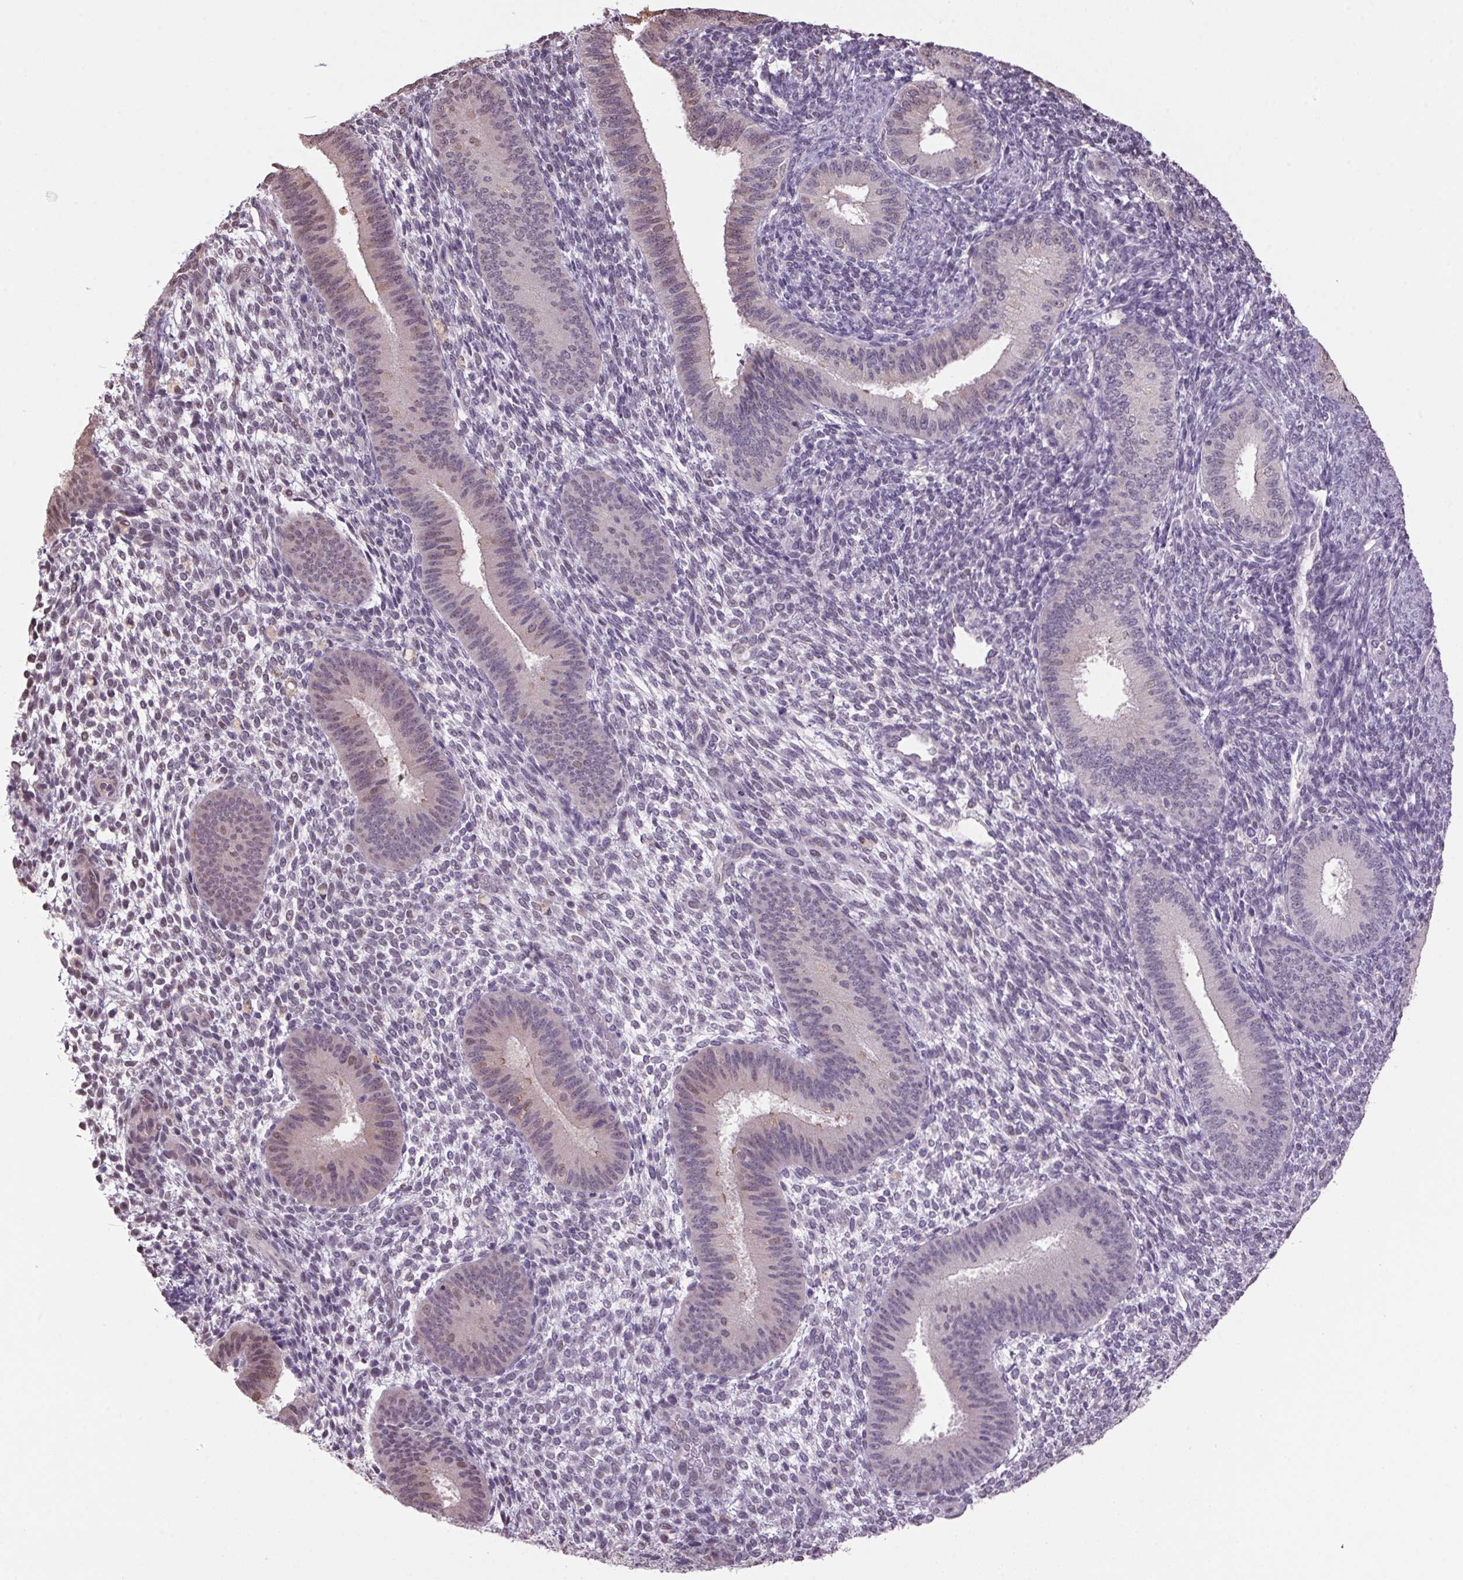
{"staining": {"intensity": "negative", "quantity": "none", "location": "none"}, "tissue": "endometrium", "cell_type": "Cells in endometrial stroma", "image_type": "normal", "snomed": [{"axis": "morphology", "description": "Normal tissue, NOS"}, {"axis": "topography", "description": "Endometrium"}], "caption": "Immunohistochemical staining of benign endometrium demonstrates no significant expression in cells in endometrial stroma.", "gene": "VWA3B", "patient": {"sex": "female", "age": 39}}